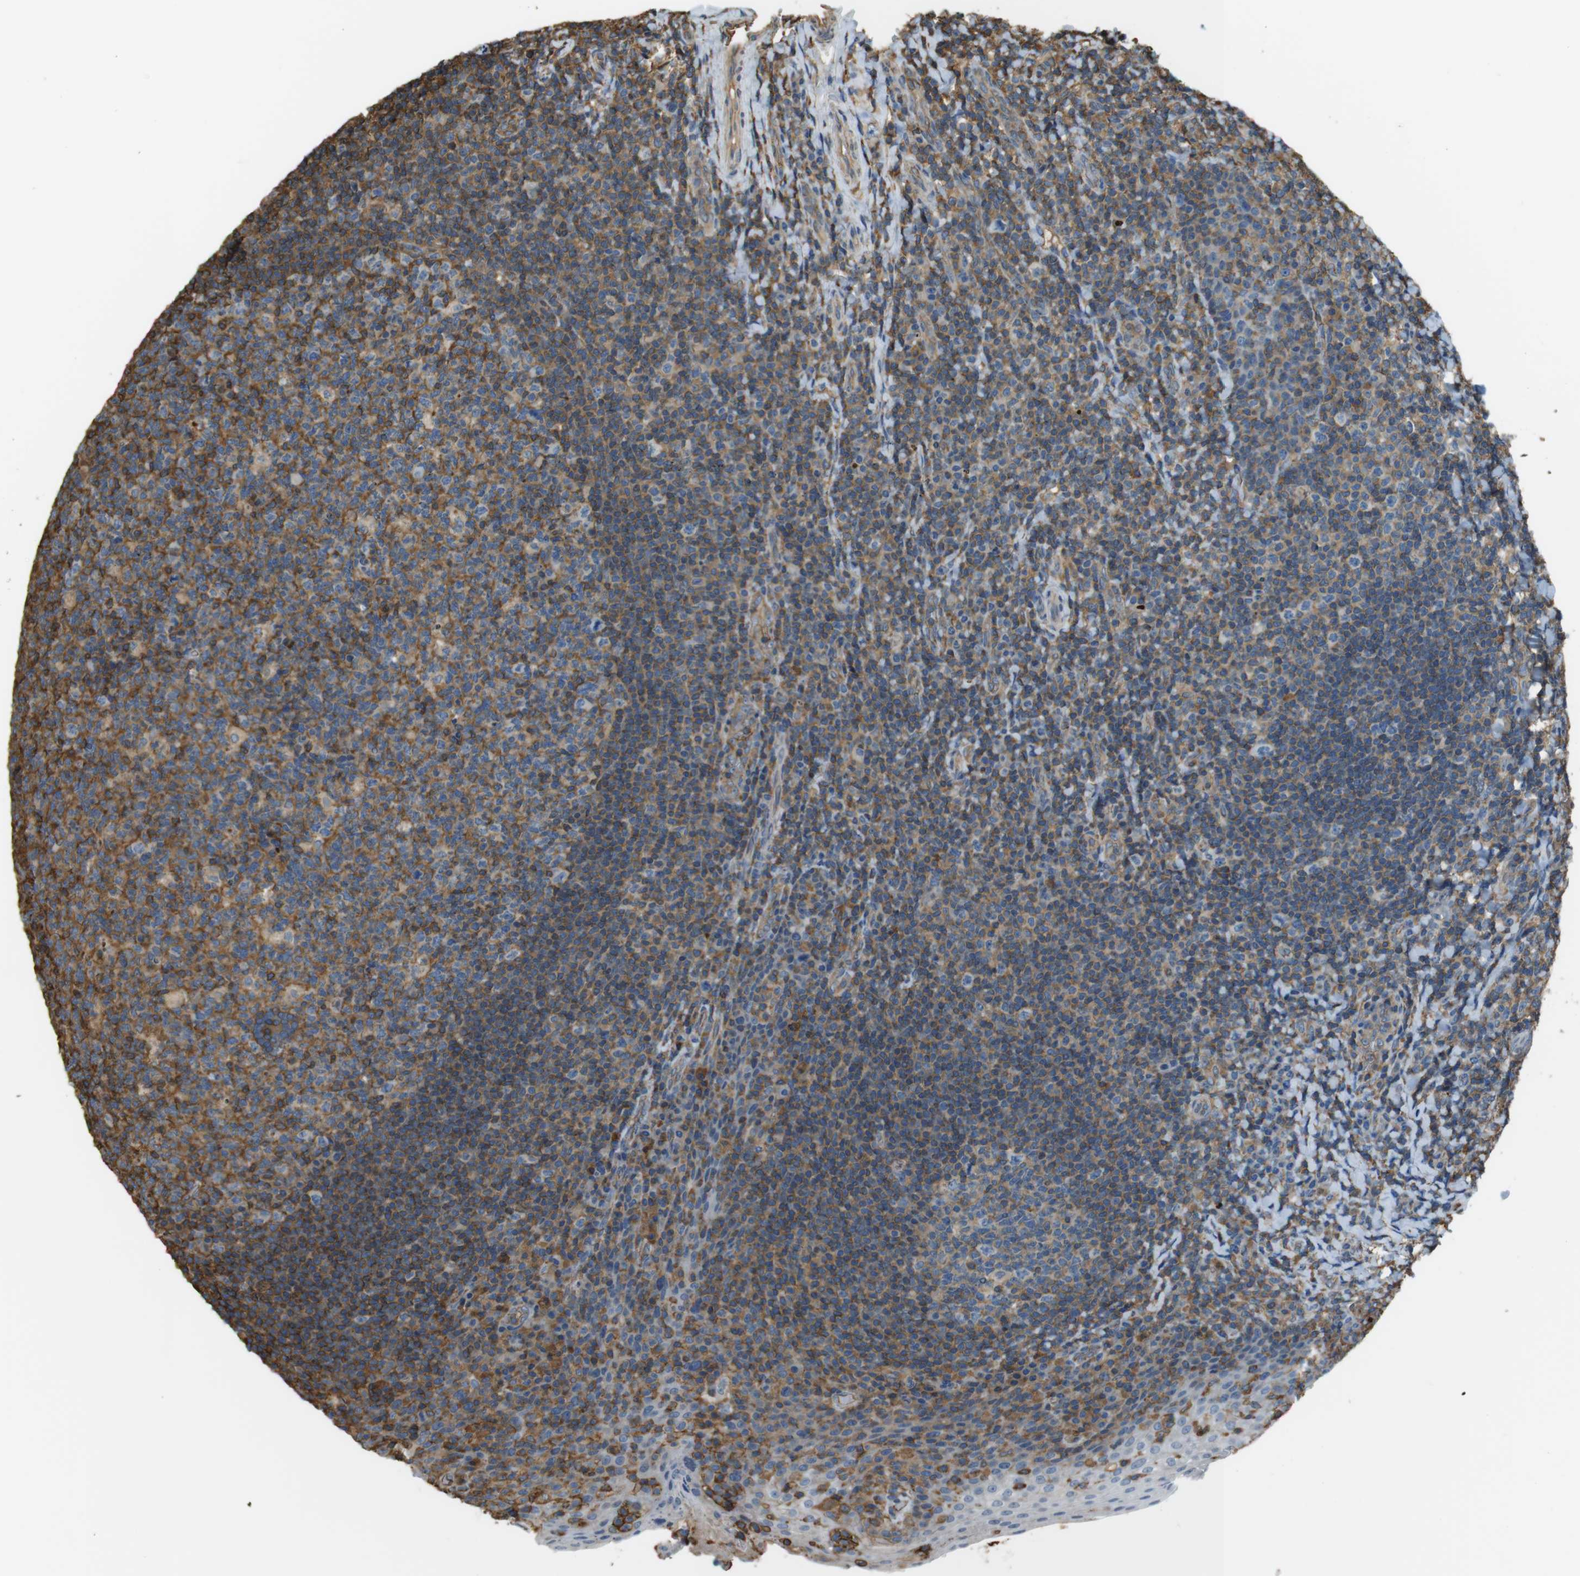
{"staining": {"intensity": "moderate", "quantity": ">75%", "location": "cytoplasmic/membranous"}, "tissue": "tonsil", "cell_type": "Germinal center cells", "image_type": "normal", "snomed": [{"axis": "morphology", "description": "Normal tissue, NOS"}, {"axis": "topography", "description": "Tonsil"}], "caption": "Immunohistochemistry (IHC) of benign human tonsil exhibits medium levels of moderate cytoplasmic/membranous staining in about >75% of germinal center cells. (Stains: DAB (3,3'-diaminobenzidine) in brown, nuclei in blue, Microscopy: brightfield microscopy at high magnification).", "gene": "FCAR", "patient": {"sex": "male", "age": 17}}